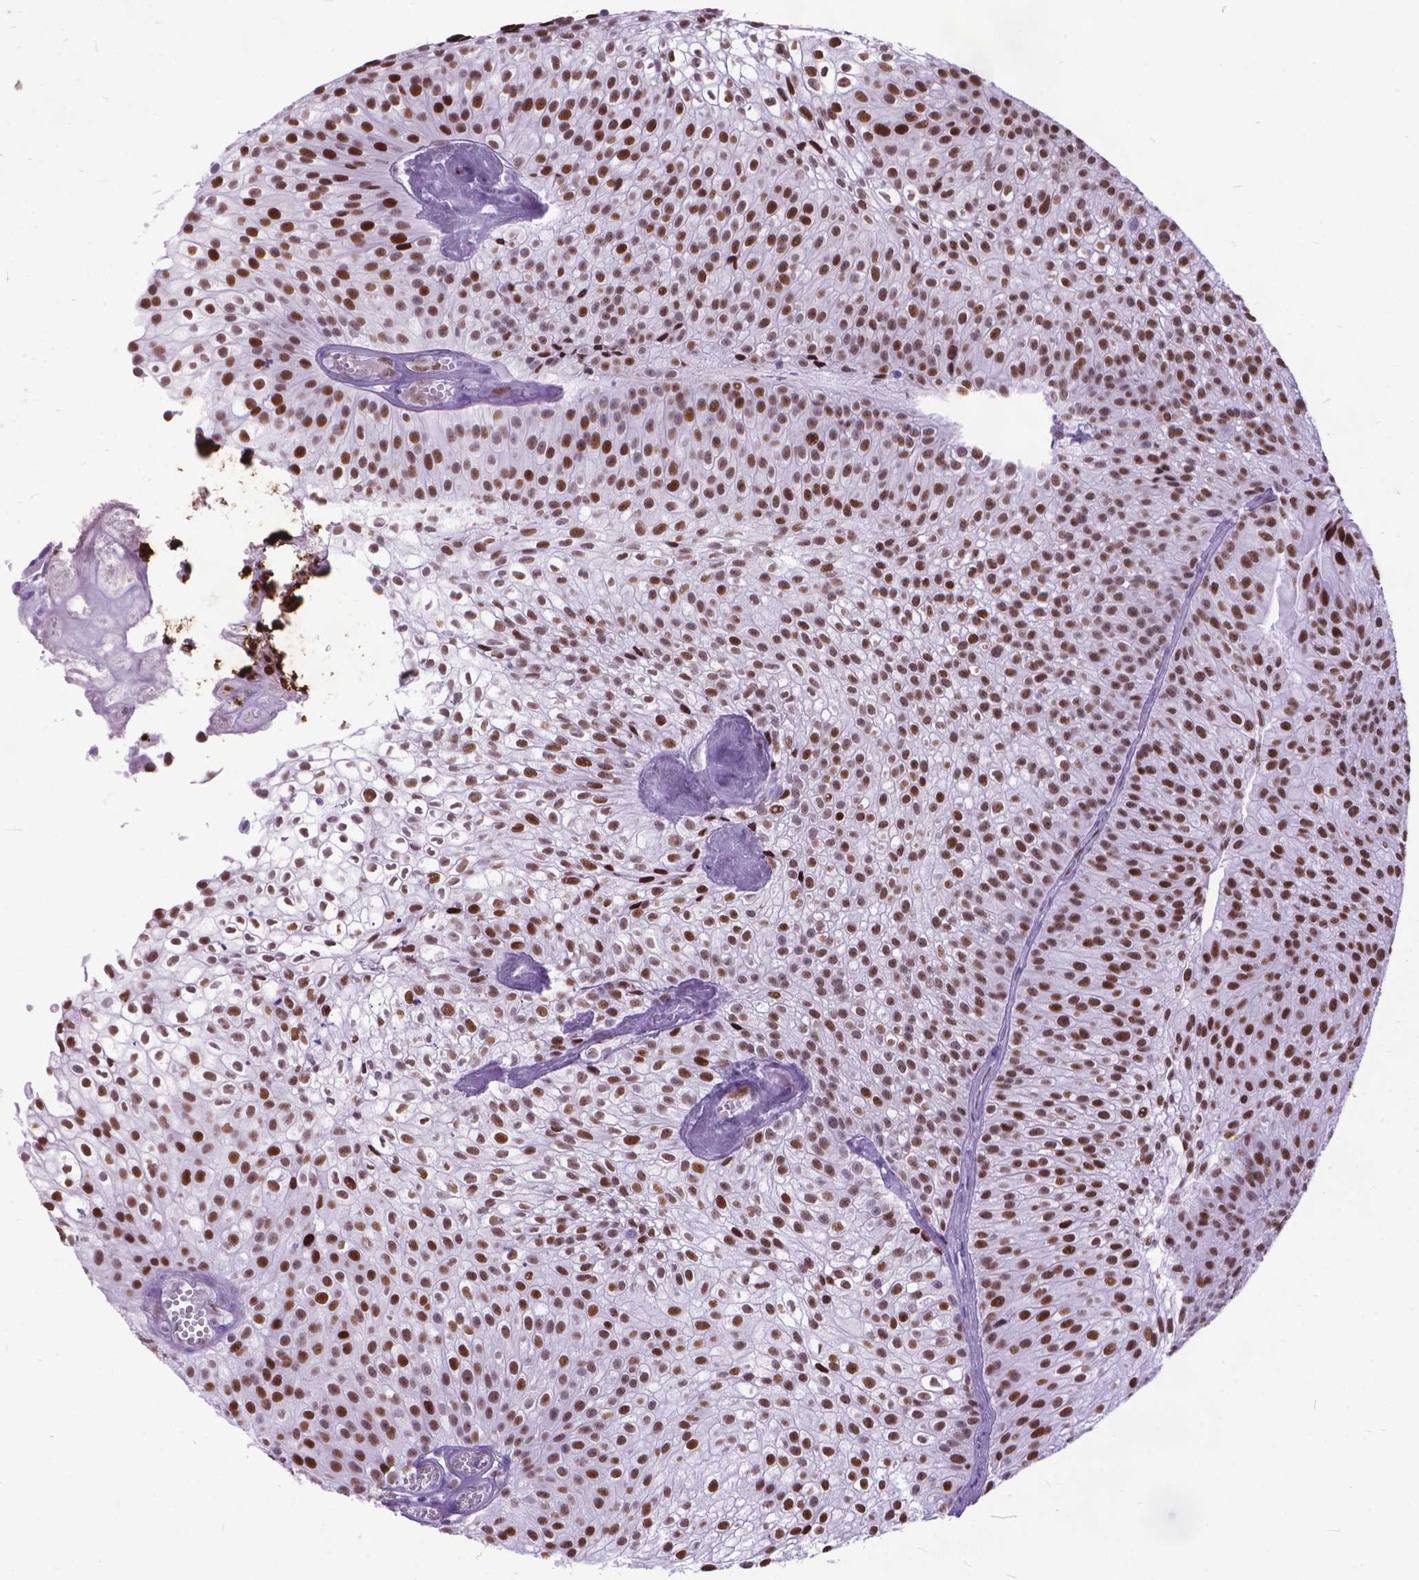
{"staining": {"intensity": "strong", "quantity": ">75%", "location": "nuclear"}, "tissue": "urothelial cancer", "cell_type": "Tumor cells", "image_type": "cancer", "snomed": [{"axis": "morphology", "description": "Urothelial carcinoma, Low grade"}, {"axis": "topography", "description": "Urinary bladder"}], "caption": "Human urothelial carcinoma (low-grade) stained with a brown dye reveals strong nuclear positive expression in about >75% of tumor cells.", "gene": "POLE4", "patient": {"sex": "male", "age": 70}}